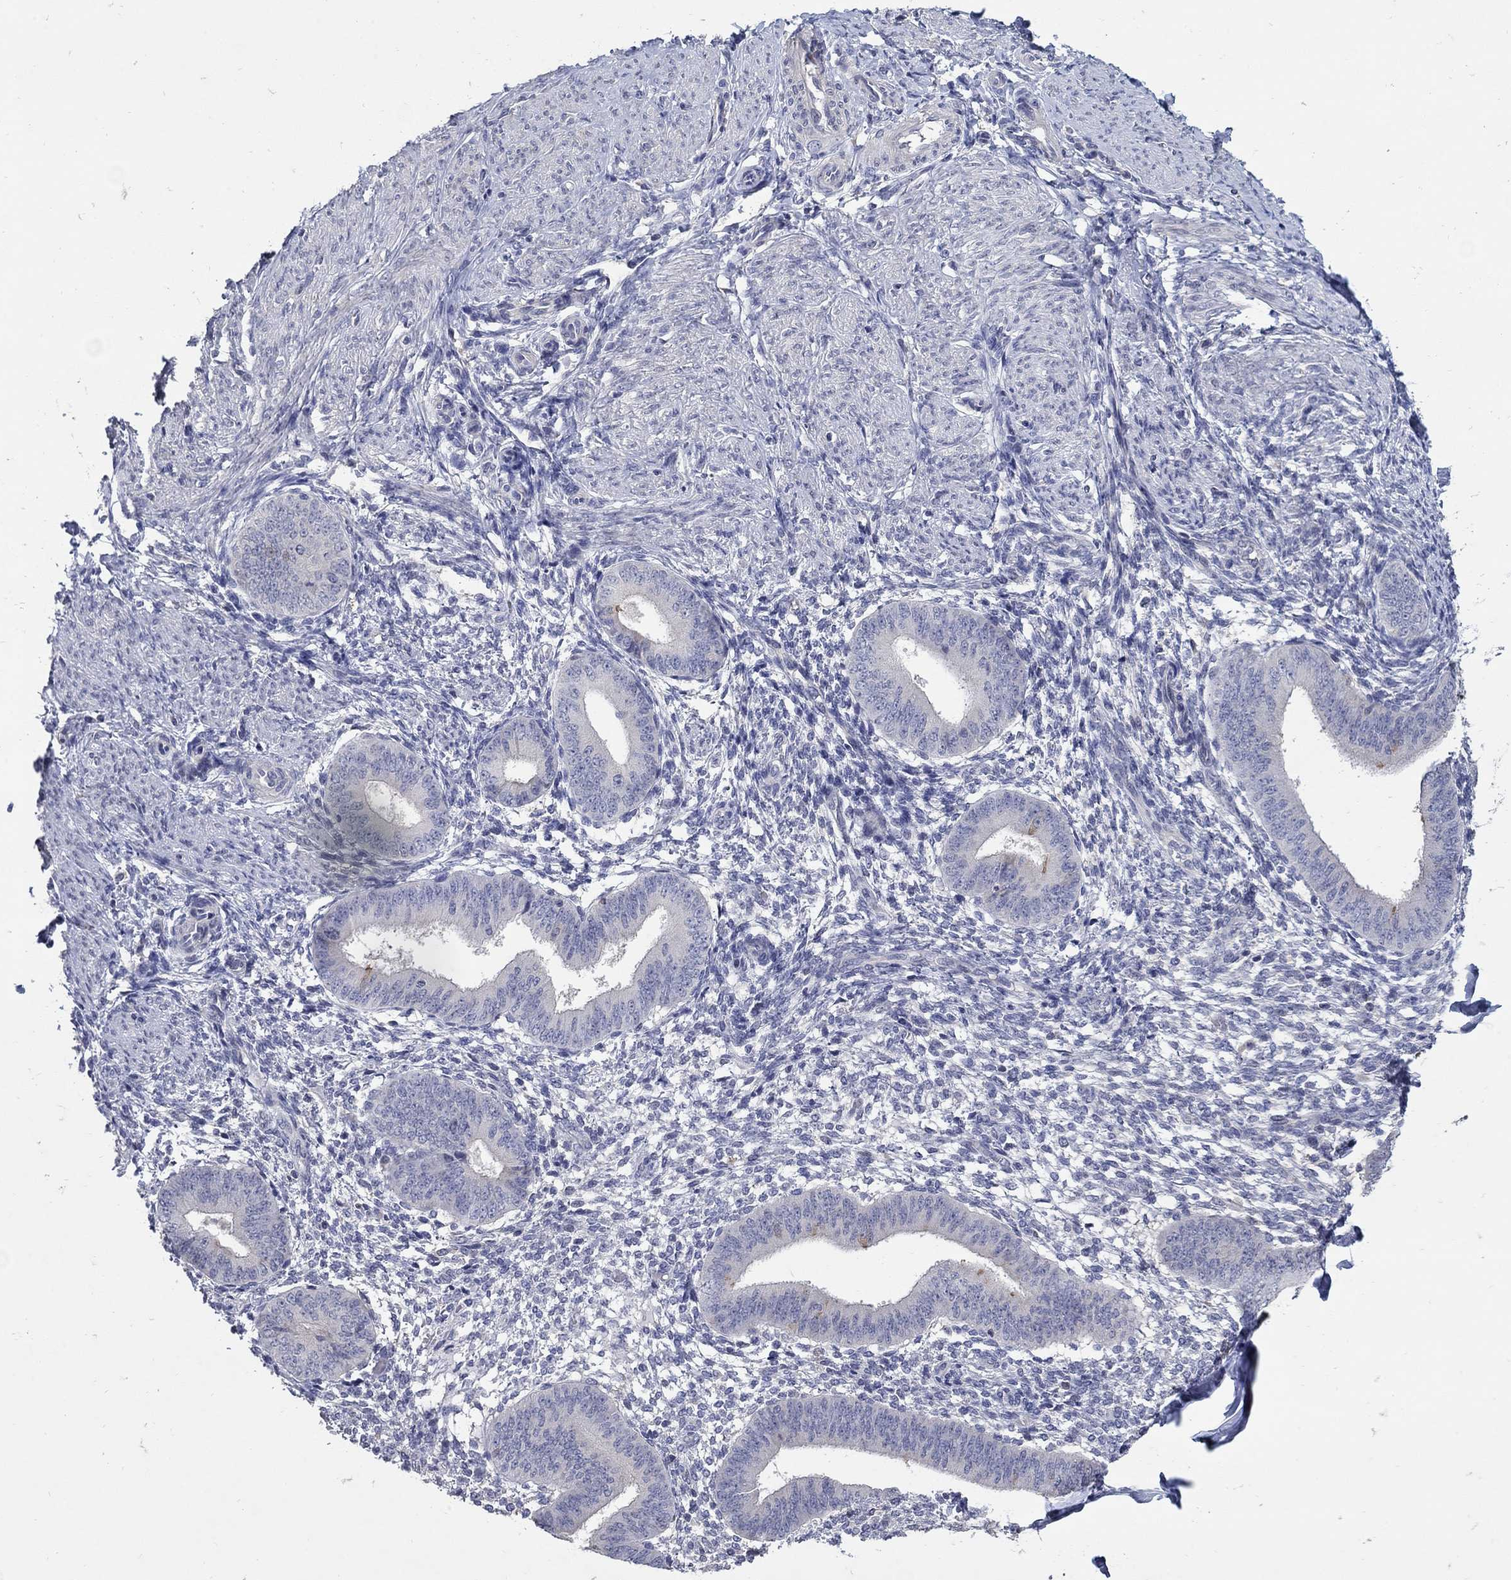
{"staining": {"intensity": "negative", "quantity": "none", "location": "none"}, "tissue": "endometrium", "cell_type": "Cells in endometrial stroma", "image_type": "normal", "snomed": [{"axis": "morphology", "description": "Normal tissue, NOS"}, {"axis": "topography", "description": "Endometrium"}], "caption": "IHC histopathology image of normal human endometrium stained for a protein (brown), which shows no staining in cells in endometrial stroma.", "gene": "CETN1", "patient": {"sex": "female", "age": 47}}